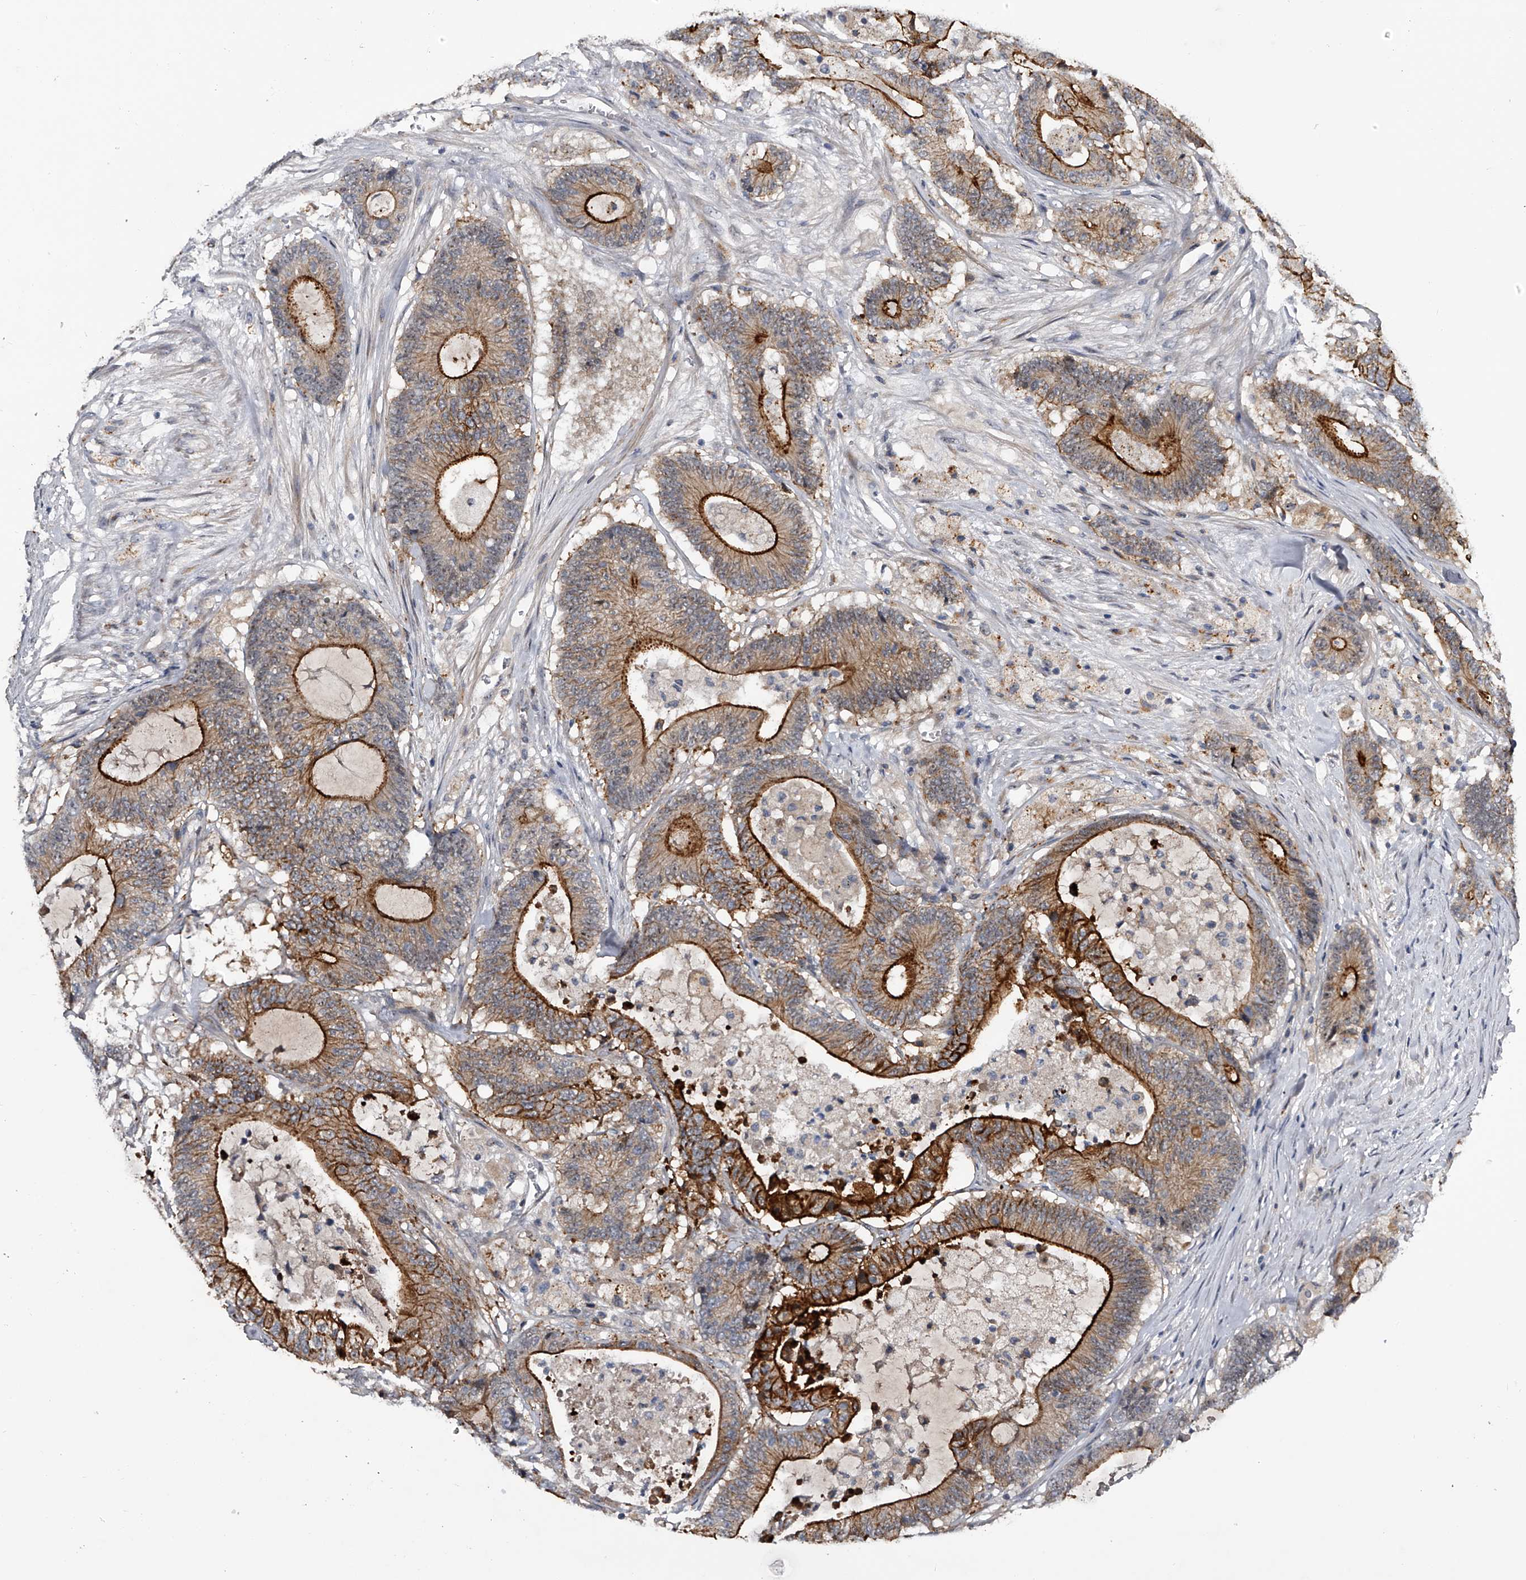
{"staining": {"intensity": "strong", "quantity": "25%-75%", "location": "cytoplasmic/membranous"}, "tissue": "colorectal cancer", "cell_type": "Tumor cells", "image_type": "cancer", "snomed": [{"axis": "morphology", "description": "Adenocarcinoma, NOS"}, {"axis": "topography", "description": "Colon"}], "caption": "A histopathology image of human colorectal adenocarcinoma stained for a protein reveals strong cytoplasmic/membranous brown staining in tumor cells.", "gene": "MDN1", "patient": {"sex": "female", "age": 84}}